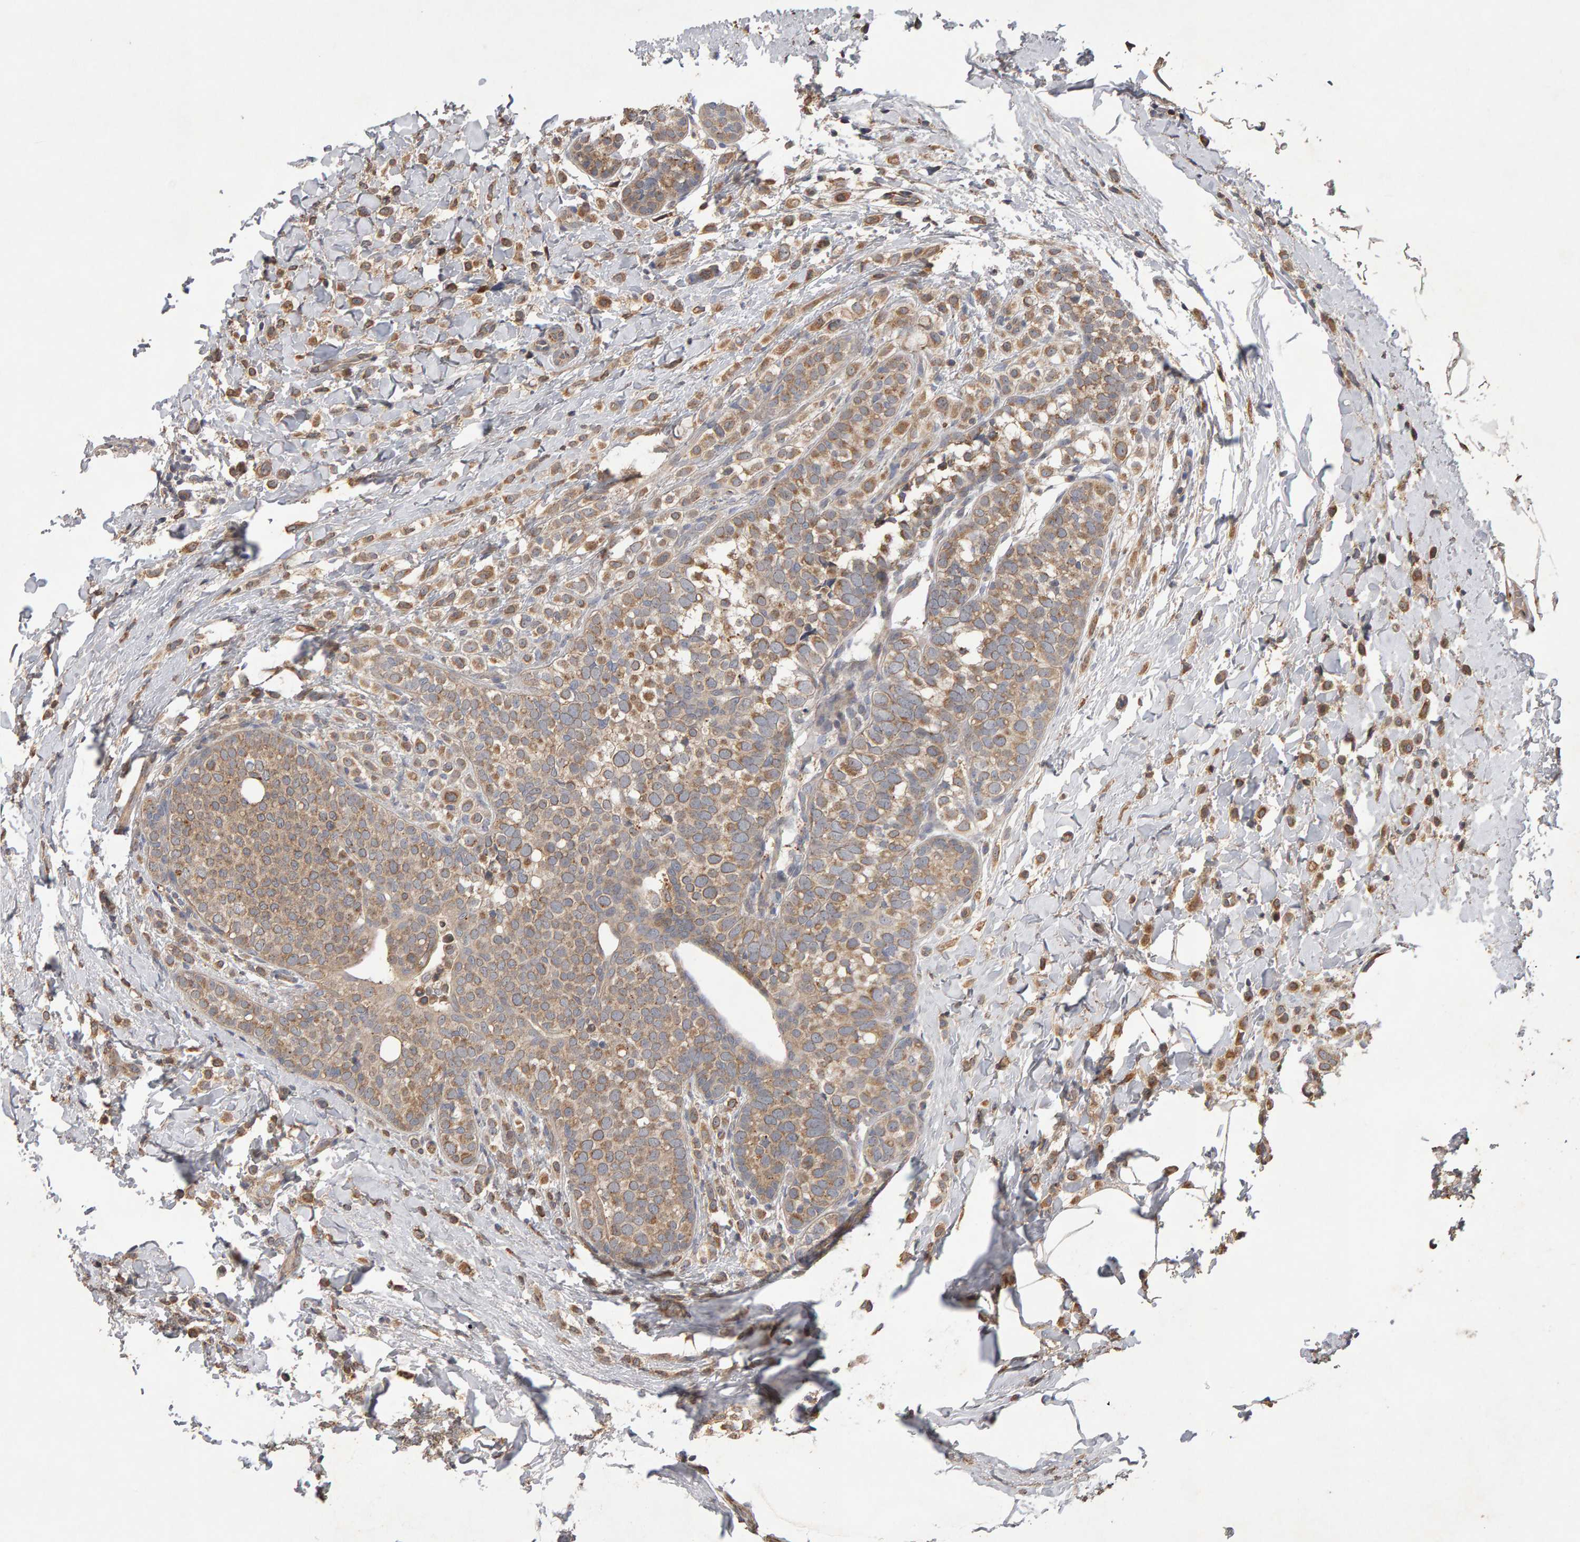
{"staining": {"intensity": "weak", "quantity": ">75%", "location": "cytoplasmic/membranous"}, "tissue": "breast cancer", "cell_type": "Tumor cells", "image_type": "cancer", "snomed": [{"axis": "morphology", "description": "Lobular carcinoma"}, {"axis": "topography", "description": "Breast"}], "caption": "There is low levels of weak cytoplasmic/membranous staining in tumor cells of lobular carcinoma (breast), as demonstrated by immunohistochemical staining (brown color).", "gene": "COASY", "patient": {"sex": "female", "age": 50}}